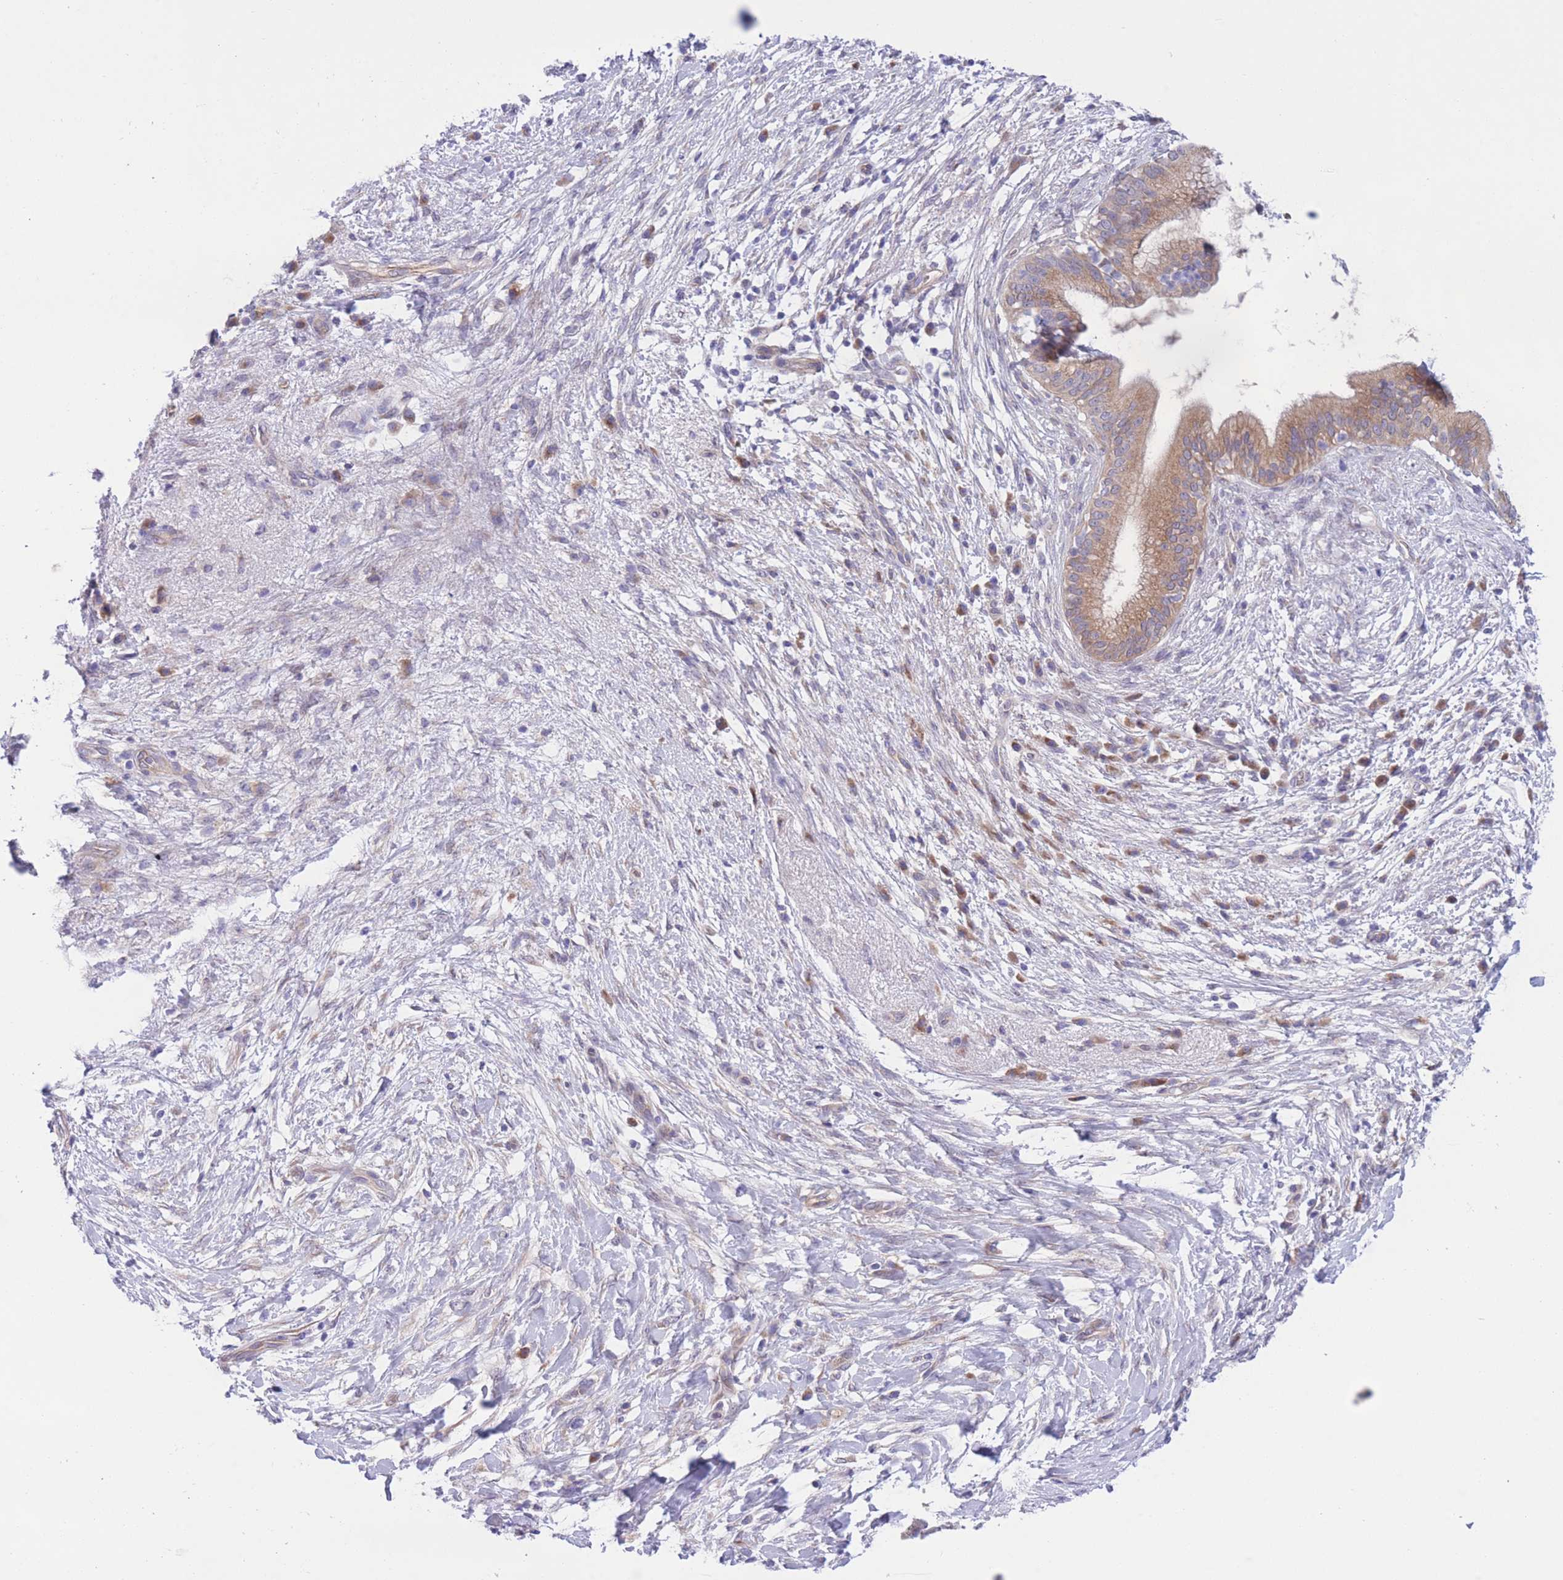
{"staining": {"intensity": "moderate", "quantity": ">75%", "location": "cytoplasmic/membranous"}, "tissue": "pancreatic cancer", "cell_type": "Tumor cells", "image_type": "cancer", "snomed": [{"axis": "morphology", "description": "Adenocarcinoma, NOS"}, {"axis": "topography", "description": "Pancreas"}], "caption": "Protein staining of pancreatic cancer (adenocarcinoma) tissue demonstrates moderate cytoplasmic/membranous staining in about >75% of tumor cells. Nuclei are stained in blue.", "gene": "WWOX", "patient": {"sex": "female", "age": 72}}